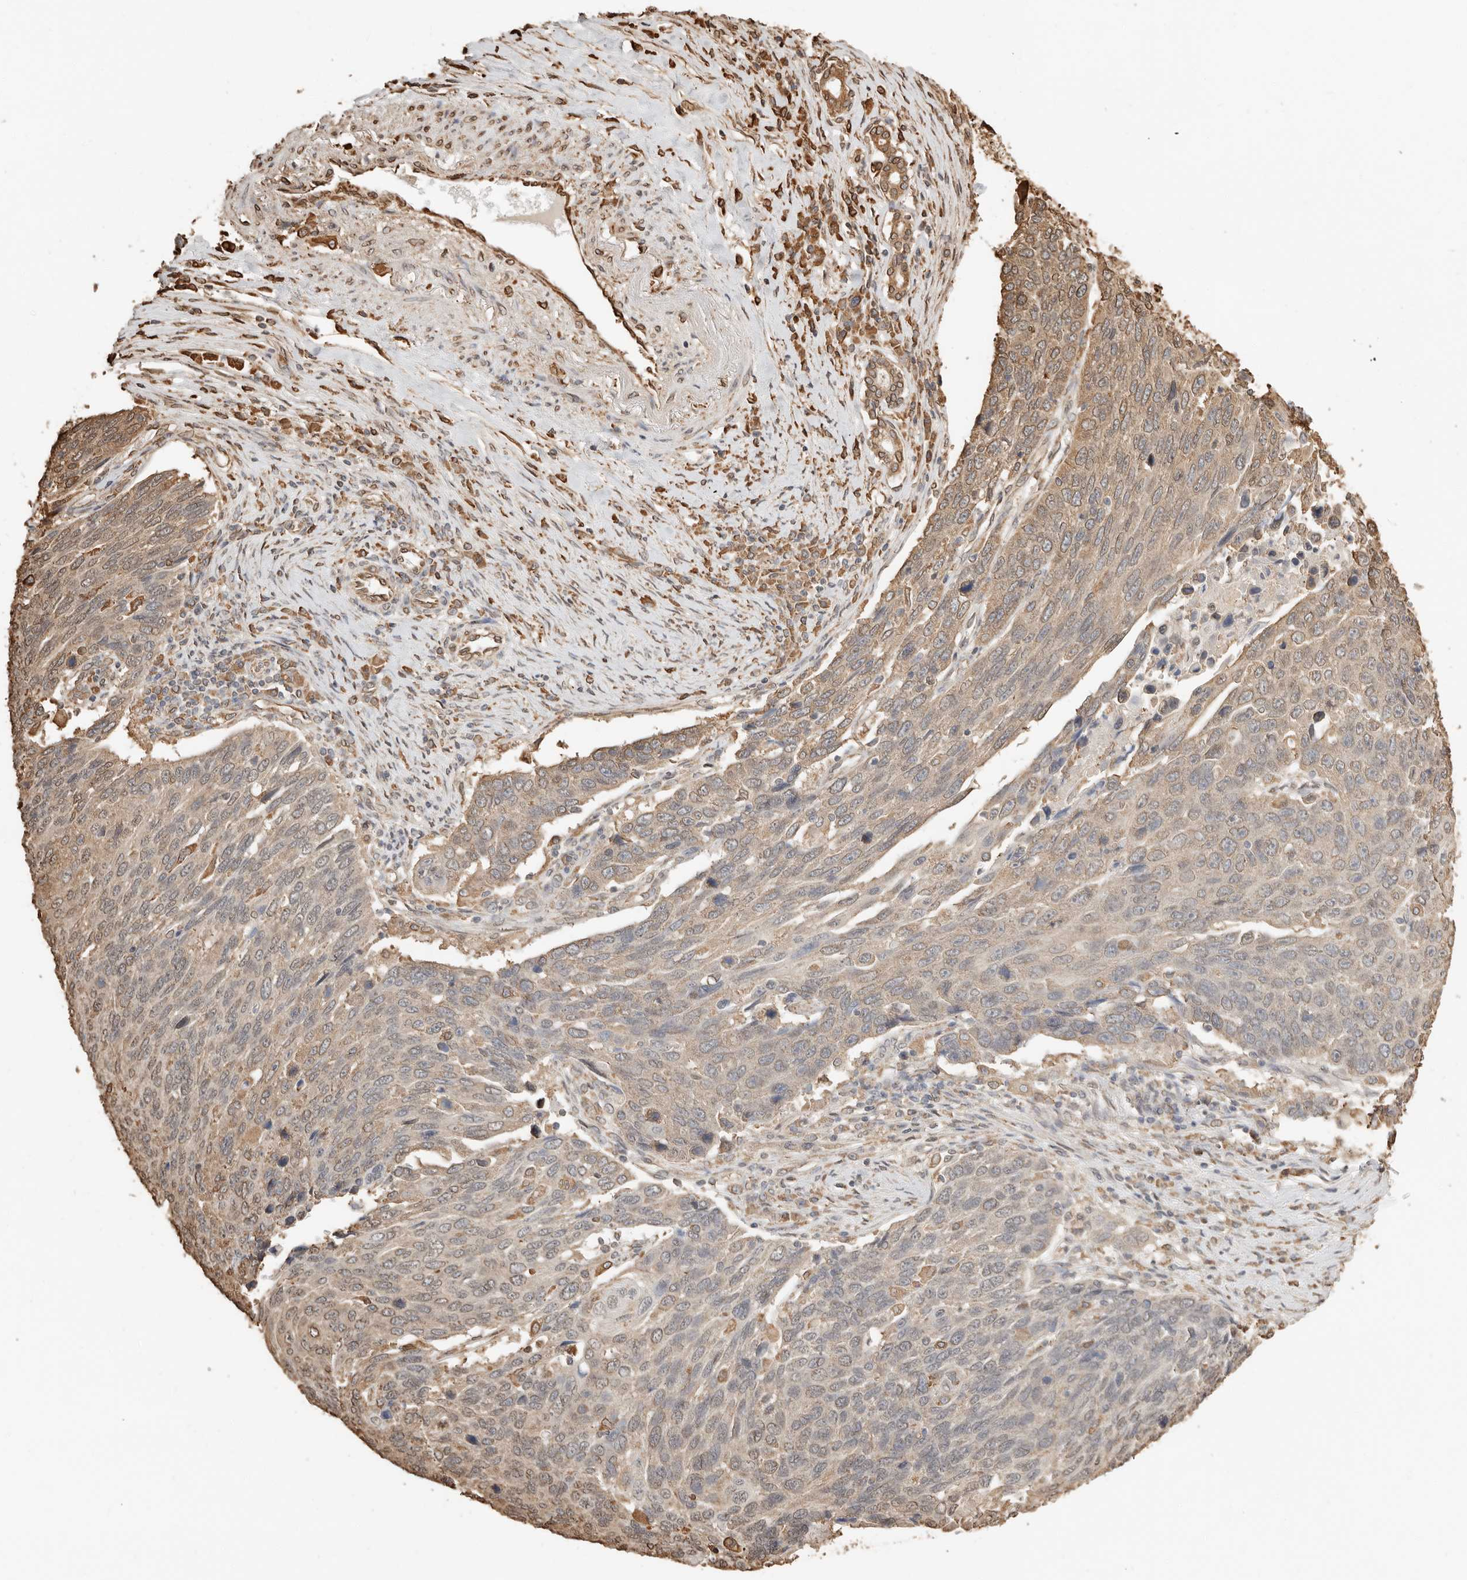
{"staining": {"intensity": "weak", "quantity": "25%-75%", "location": "cytoplasmic/membranous"}, "tissue": "lung cancer", "cell_type": "Tumor cells", "image_type": "cancer", "snomed": [{"axis": "morphology", "description": "Squamous cell carcinoma, NOS"}, {"axis": "topography", "description": "Lung"}], "caption": "Immunohistochemistry (IHC) (DAB (3,3'-diaminobenzidine)) staining of human lung cancer (squamous cell carcinoma) demonstrates weak cytoplasmic/membranous protein expression in about 25%-75% of tumor cells.", "gene": "ARHGEF10L", "patient": {"sex": "male", "age": 66}}